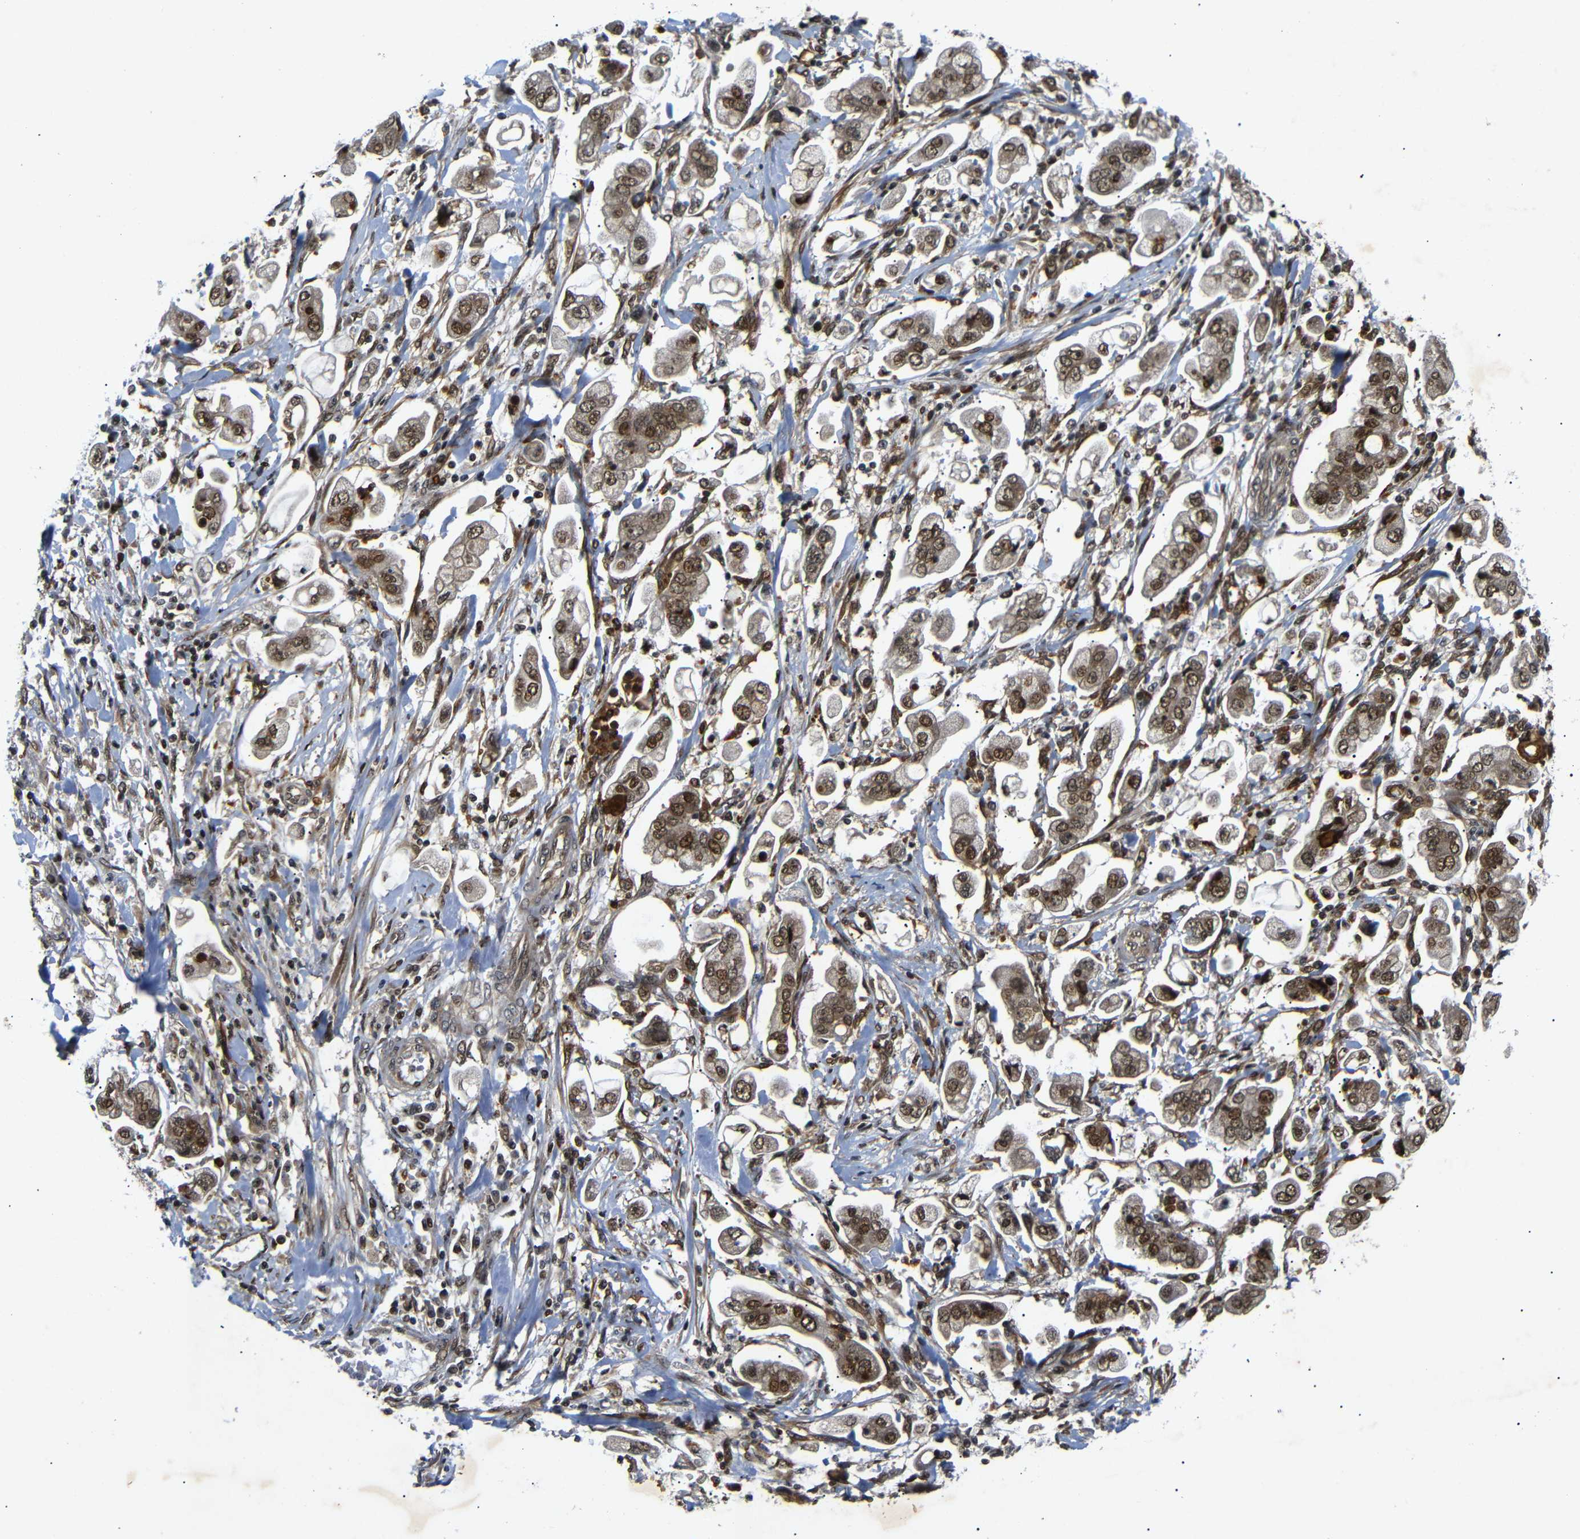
{"staining": {"intensity": "moderate", "quantity": ">75%", "location": "cytoplasmic/membranous,nuclear"}, "tissue": "stomach cancer", "cell_type": "Tumor cells", "image_type": "cancer", "snomed": [{"axis": "morphology", "description": "Adenocarcinoma, NOS"}, {"axis": "topography", "description": "Stomach"}], "caption": "Adenocarcinoma (stomach) tissue shows moderate cytoplasmic/membranous and nuclear expression in approximately >75% of tumor cells, visualized by immunohistochemistry.", "gene": "KIF23", "patient": {"sex": "male", "age": 62}}